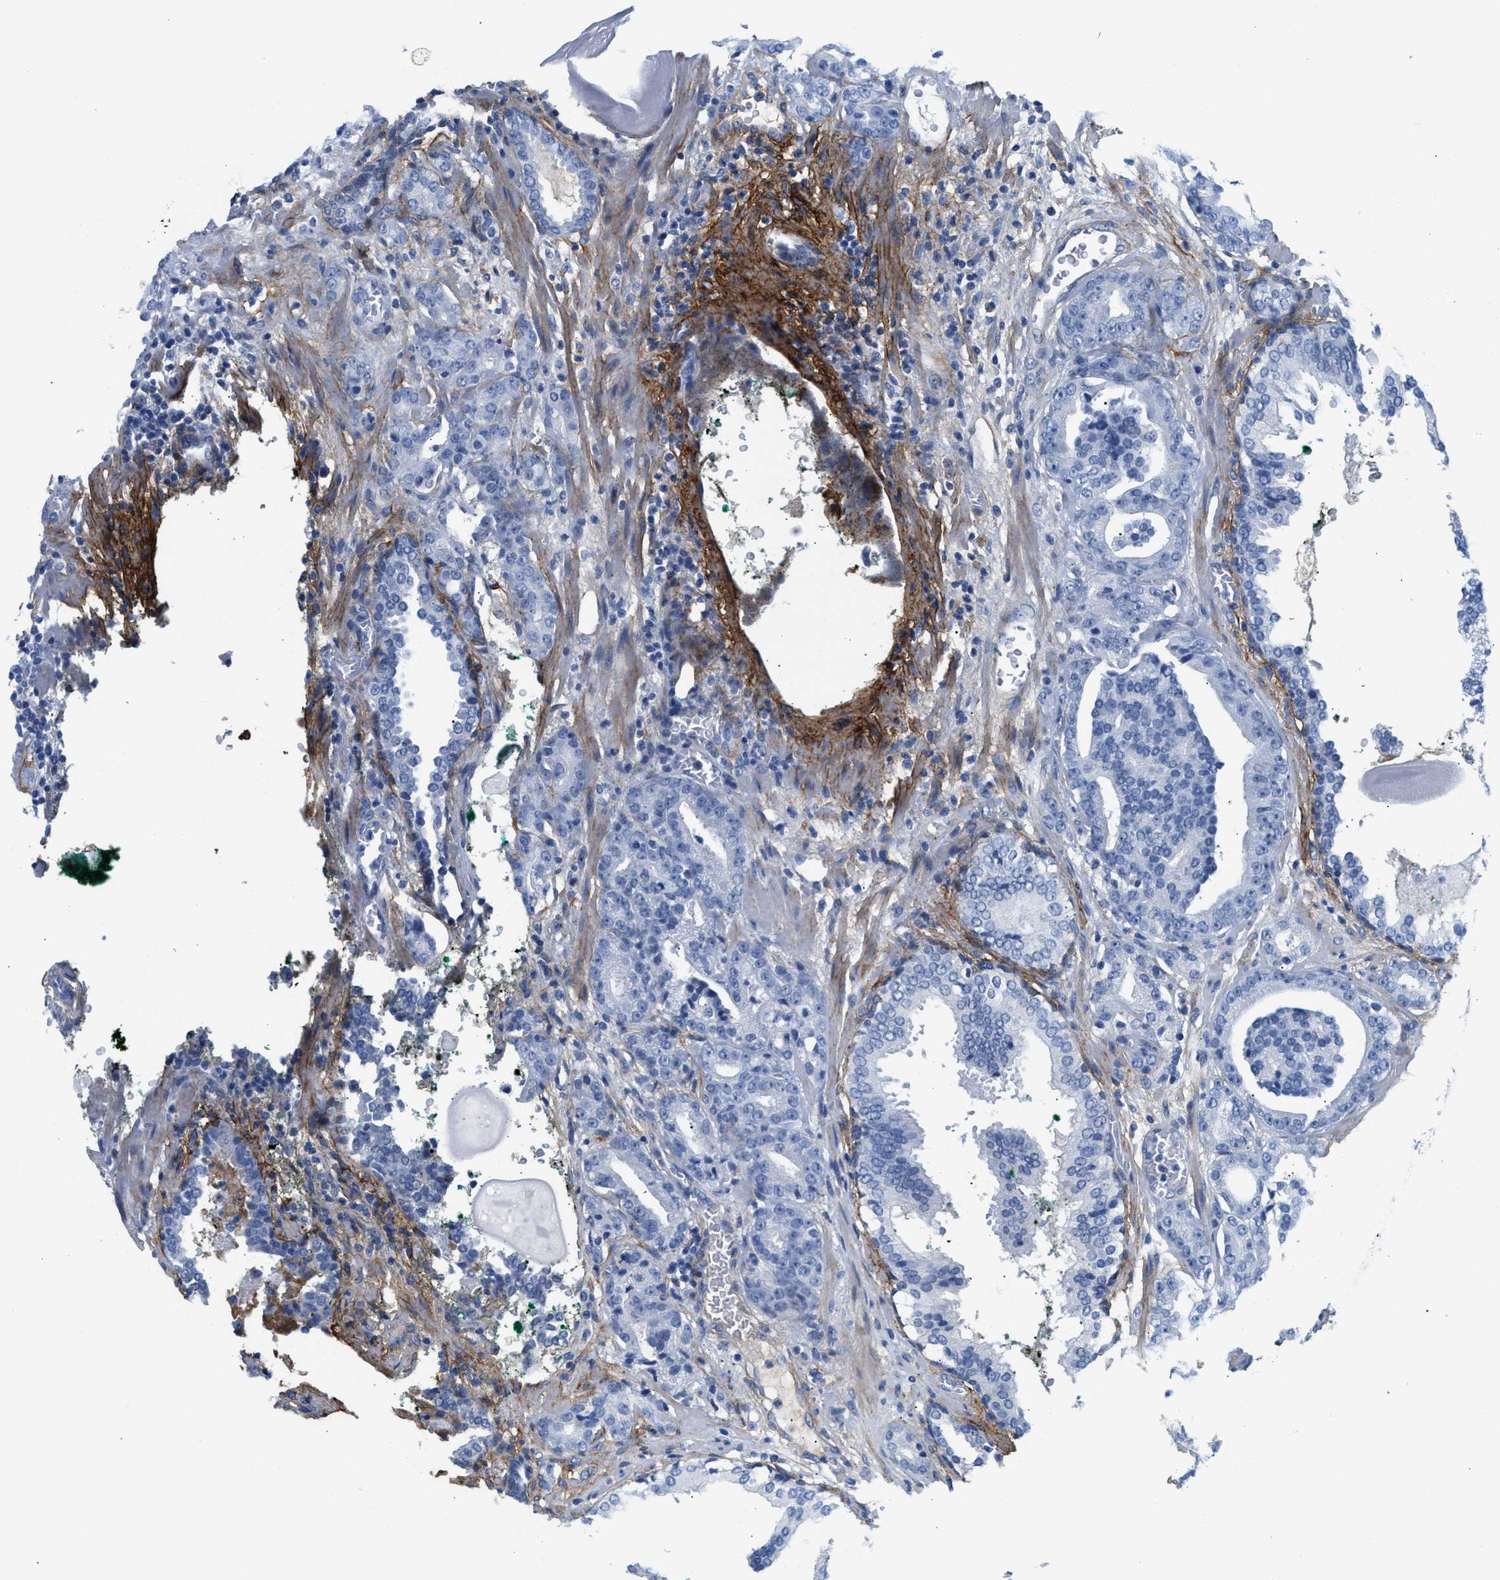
{"staining": {"intensity": "negative", "quantity": "none", "location": "none"}, "tissue": "prostate cancer", "cell_type": "Tumor cells", "image_type": "cancer", "snomed": [{"axis": "morphology", "description": "Adenocarcinoma, Low grade"}, {"axis": "topography", "description": "Prostate"}], "caption": "Immunohistochemical staining of human prostate cancer (low-grade adenocarcinoma) shows no significant positivity in tumor cells.", "gene": "TNR", "patient": {"sex": "male", "age": 63}}